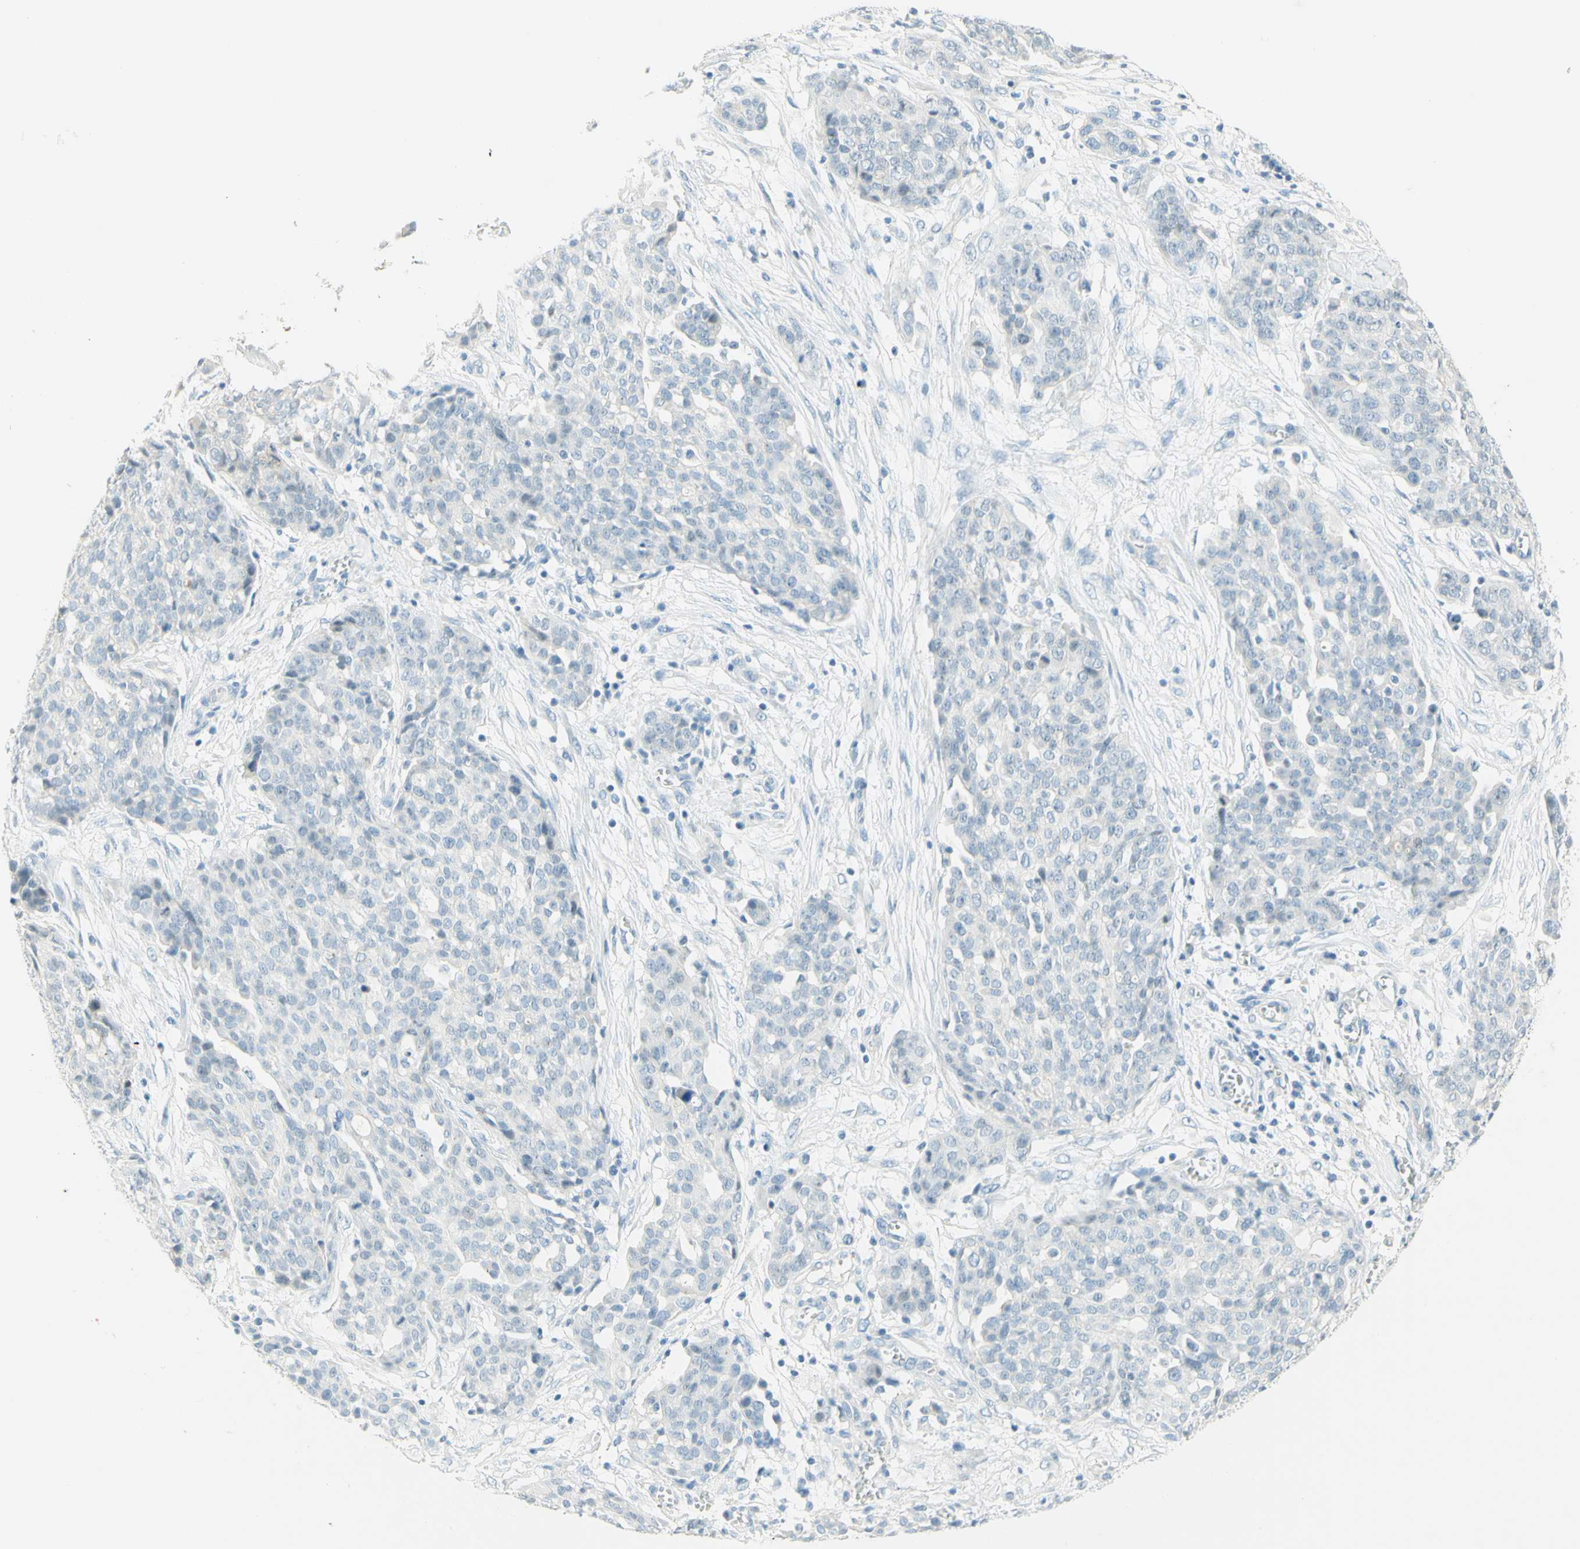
{"staining": {"intensity": "negative", "quantity": "none", "location": "none"}, "tissue": "ovarian cancer", "cell_type": "Tumor cells", "image_type": "cancer", "snomed": [{"axis": "morphology", "description": "Cystadenocarcinoma, serous, NOS"}, {"axis": "topography", "description": "Soft tissue"}, {"axis": "topography", "description": "Ovary"}], "caption": "IHC micrograph of neoplastic tissue: ovarian serous cystadenocarcinoma stained with DAB displays no significant protein expression in tumor cells.", "gene": "TMEM132D", "patient": {"sex": "female", "age": 57}}